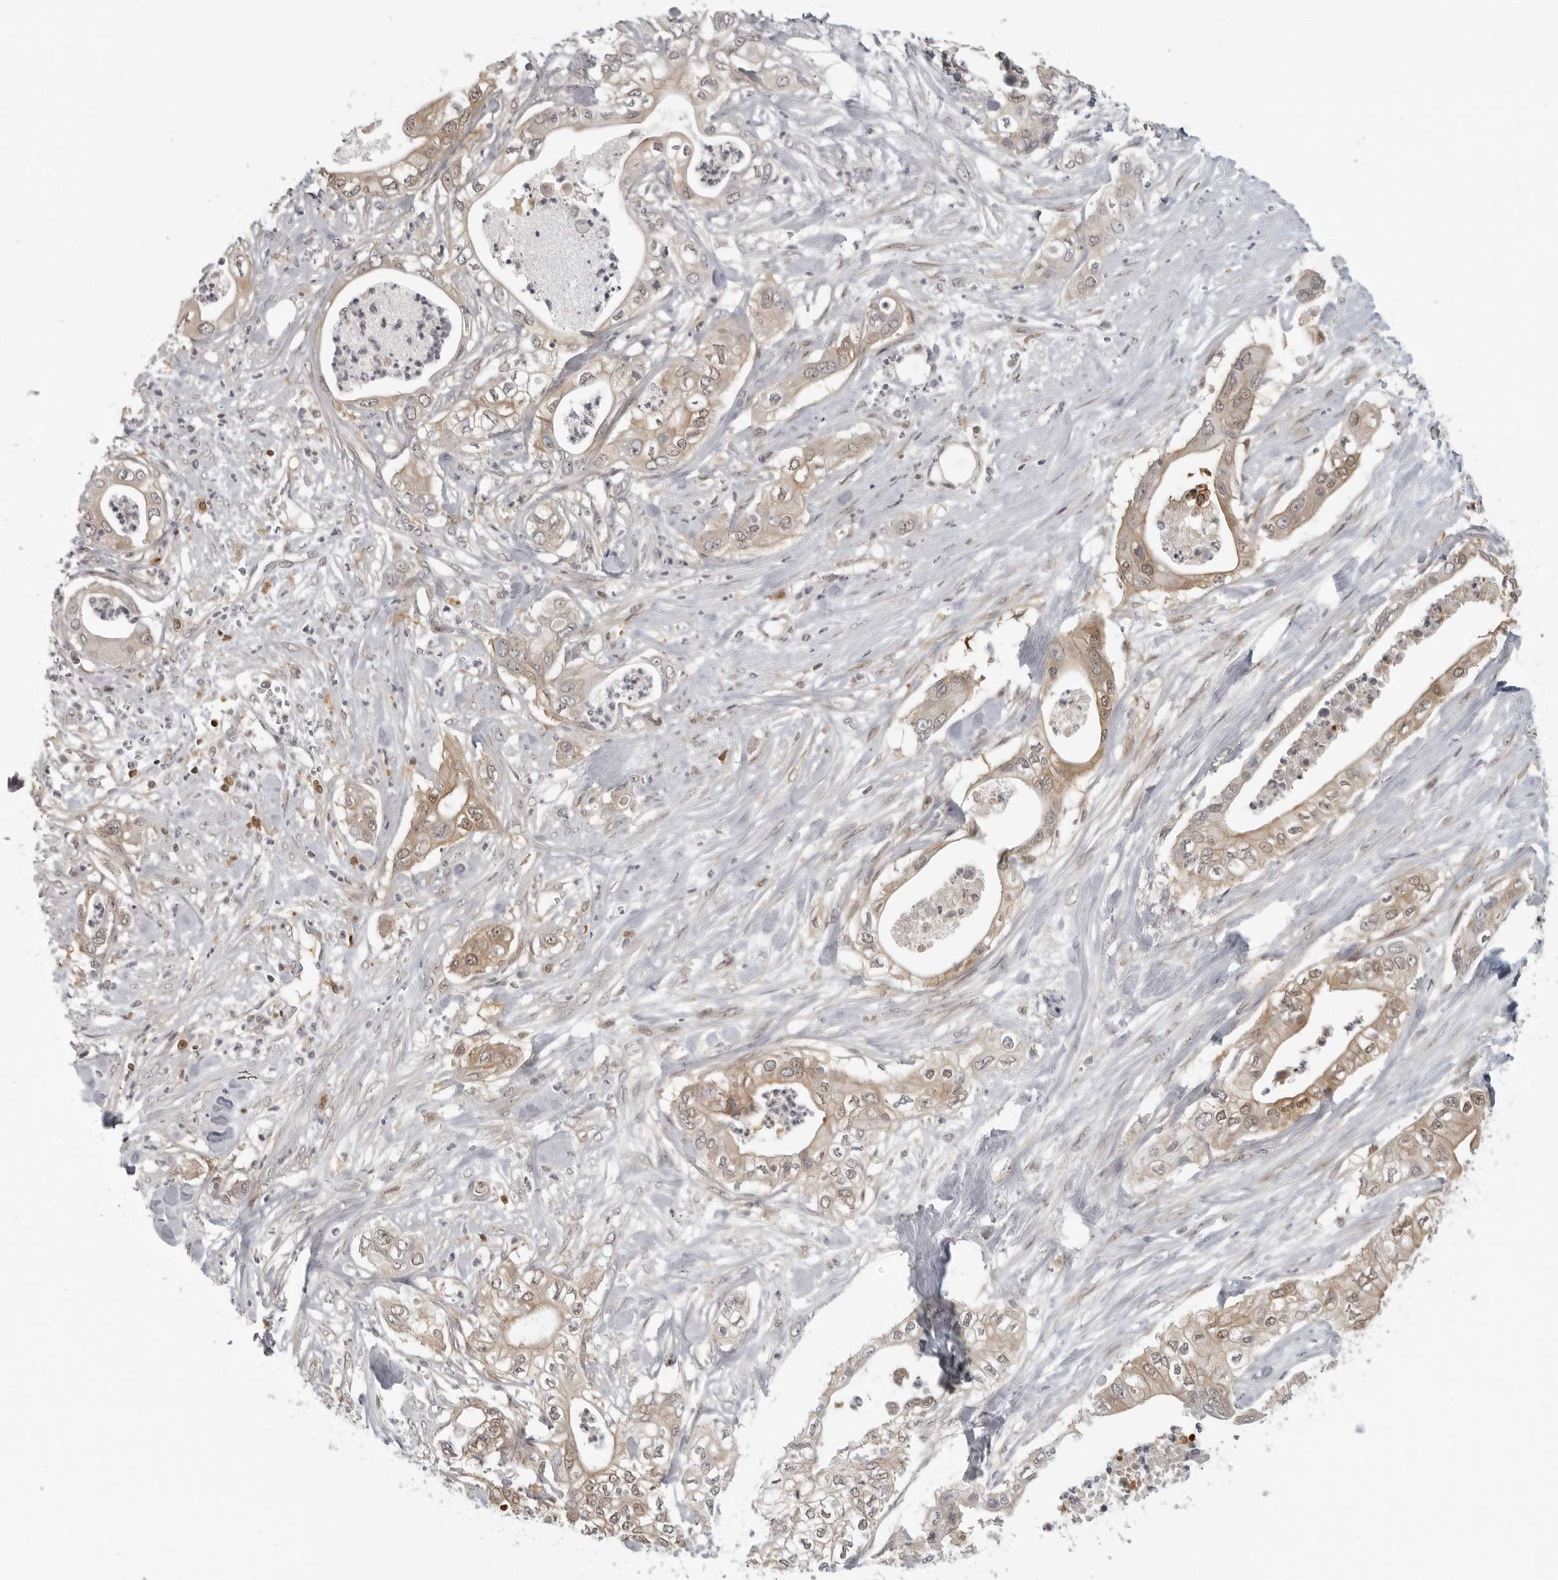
{"staining": {"intensity": "moderate", "quantity": ">75%", "location": "cytoplasmic/membranous,nuclear"}, "tissue": "pancreatic cancer", "cell_type": "Tumor cells", "image_type": "cancer", "snomed": [{"axis": "morphology", "description": "Adenocarcinoma, NOS"}, {"axis": "topography", "description": "Pancreas"}], "caption": "An immunohistochemistry (IHC) image of tumor tissue is shown. Protein staining in brown highlights moderate cytoplasmic/membranous and nuclear positivity in pancreatic adenocarcinoma within tumor cells.", "gene": "CTIF", "patient": {"sex": "female", "age": 78}}